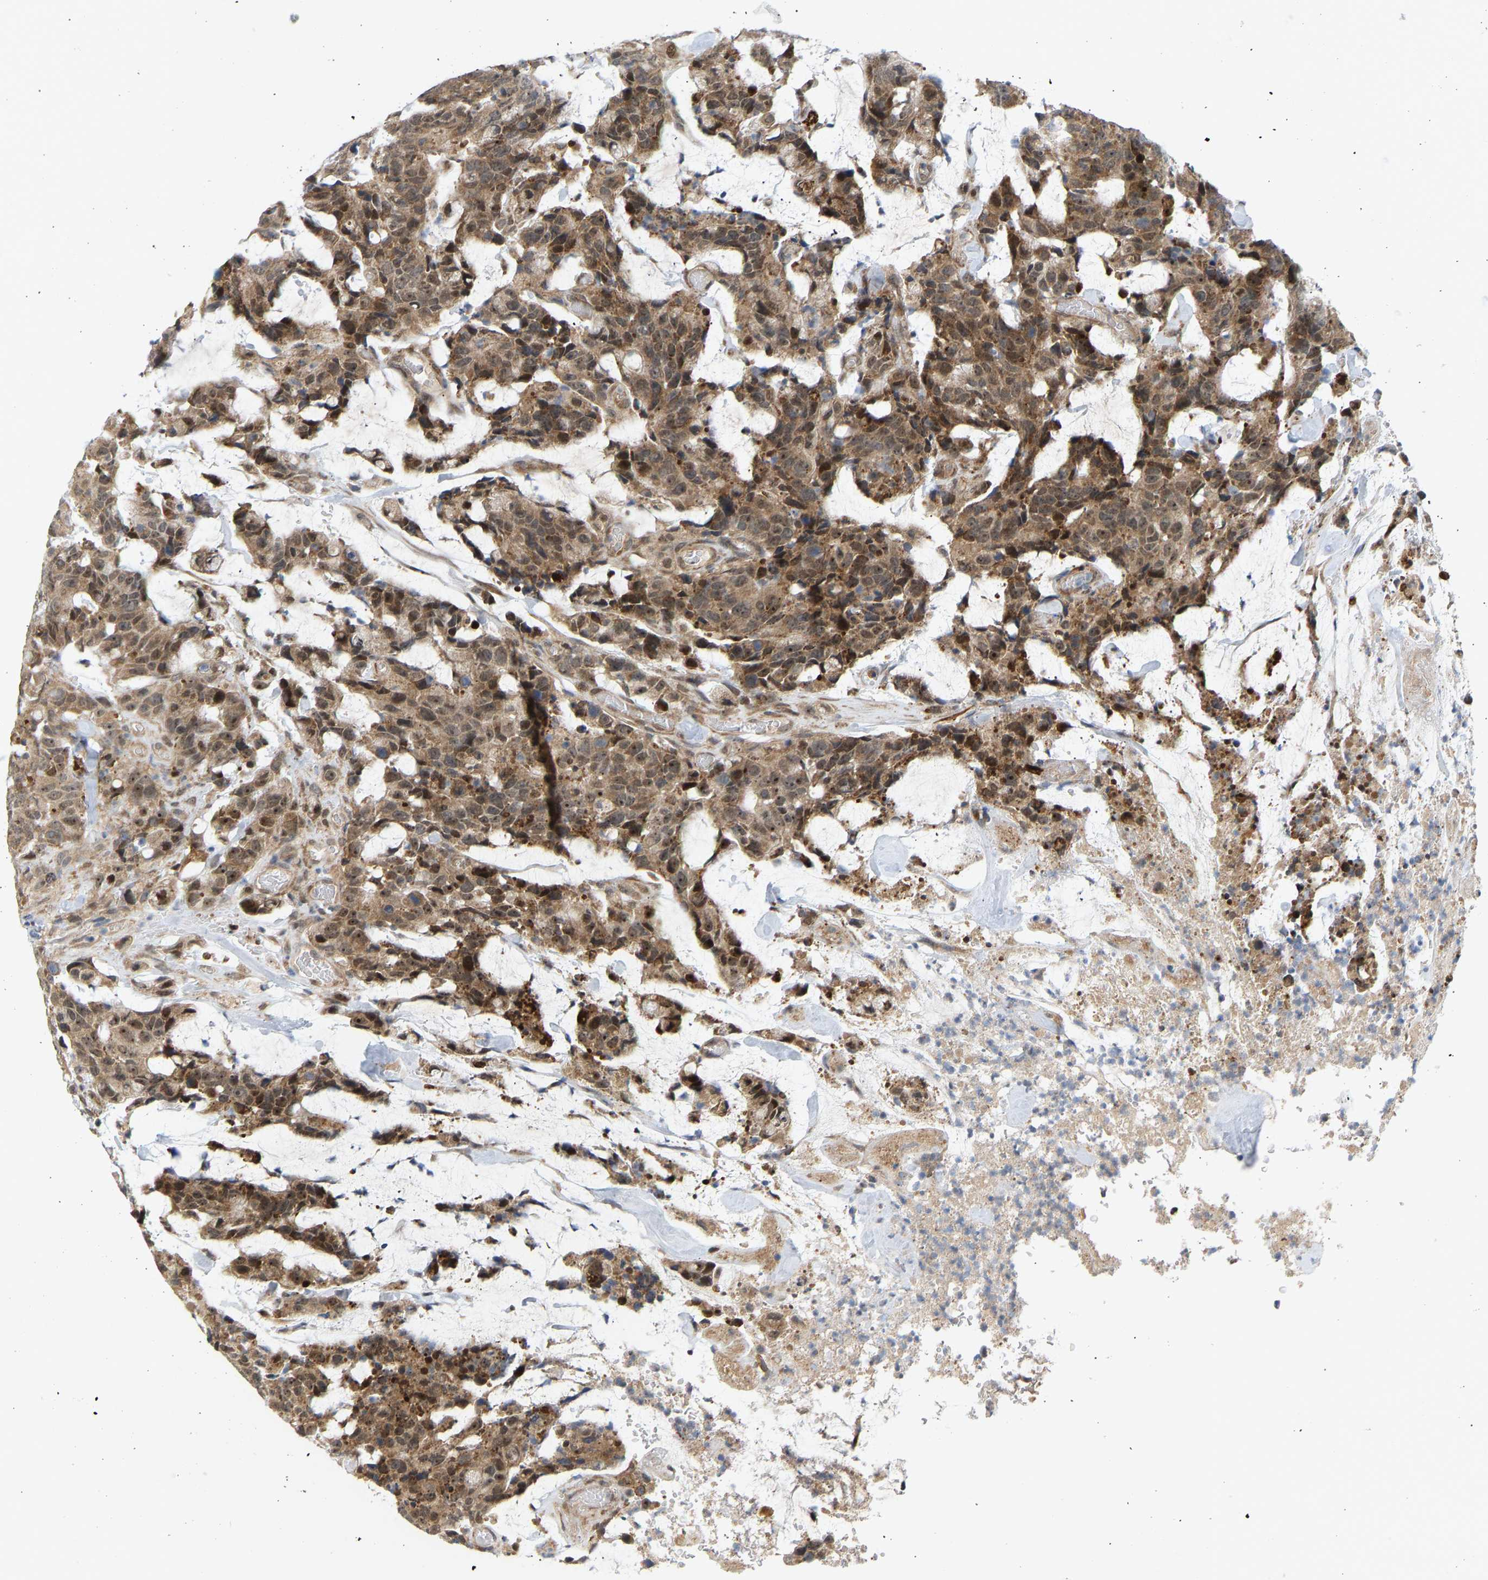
{"staining": {"intensity": "moderate", "quantity": ">75%", "location": "cytoplasmic/membranous,nuclear"}, "tissue": "colorectal cancer", "cell_type": "Tumor cells", "image_type": "cancer", "snomed": [{"axis": "morphology", "description": "Adenocarcinoma, NOS"}, {"axis": "topography", "description": "Colon"}], "caption": "Protein staining by IHC exhibits moderate cytoplasmic/membranous and nuclear staining in about >75% of tumor cells in colorectal adenocarcinoma.", "gene": "BAG1", "patient": {"sex": "female", "age": 86}}